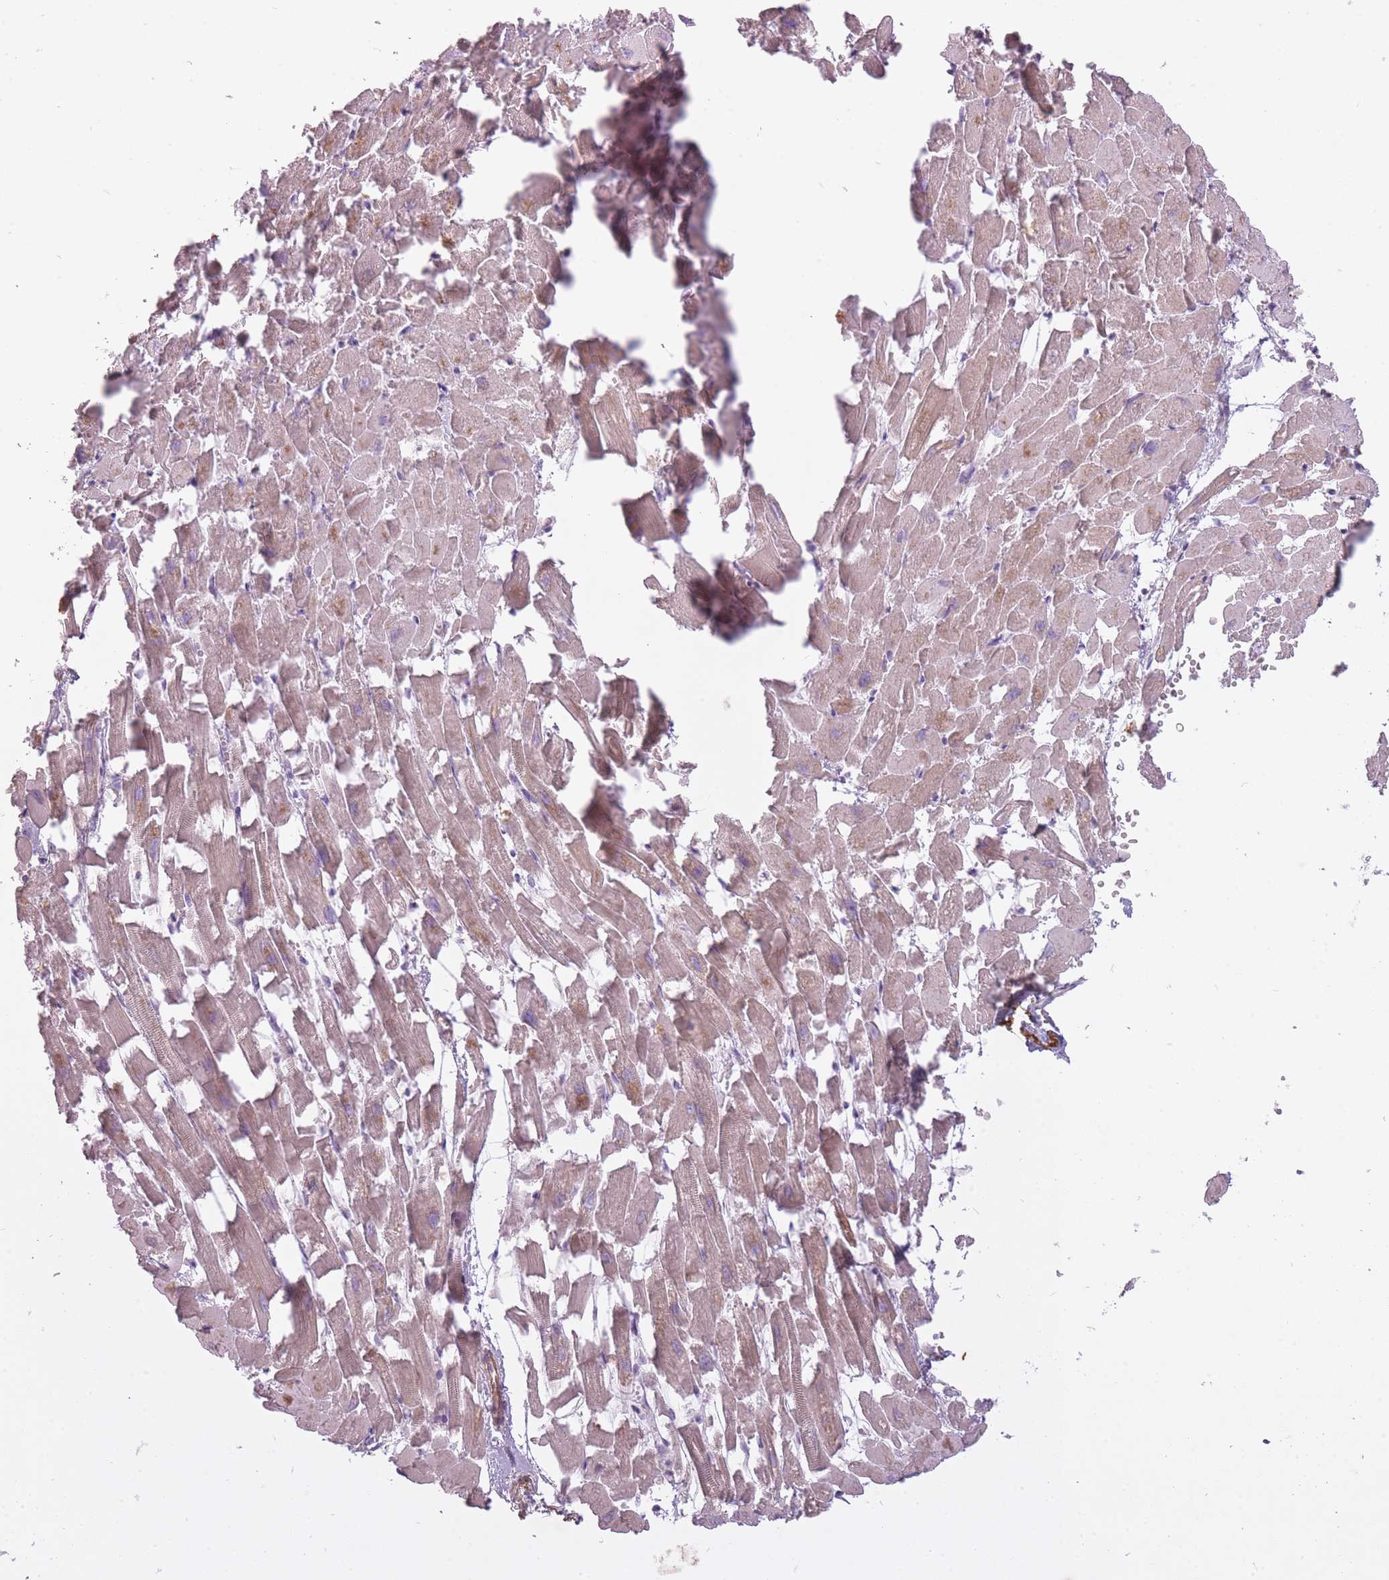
{"staining": {"intensity": "moderate", "quantity": "25%-75%", "location": "cytoplasmic/membranous"}, "tissue": "heart muscle", "cell_type": "Cardiomyocytes", "image_type": "normal", "snomed": [{"axis": "morphology", "description": "Normal tissue, NOS"}, {"axis": "topography", "description": "Heart"}], "caption": "The photomicrograph displays a brown stain indicating the presence of a protein in the cytoplasmic/membranous of cardiomyocytes in heart muscle. (DAB IHC, brown staining for protein, blue staining for nuclei).", "gene": "RFX4", "patient": {"sex": "female", "age": 64}}